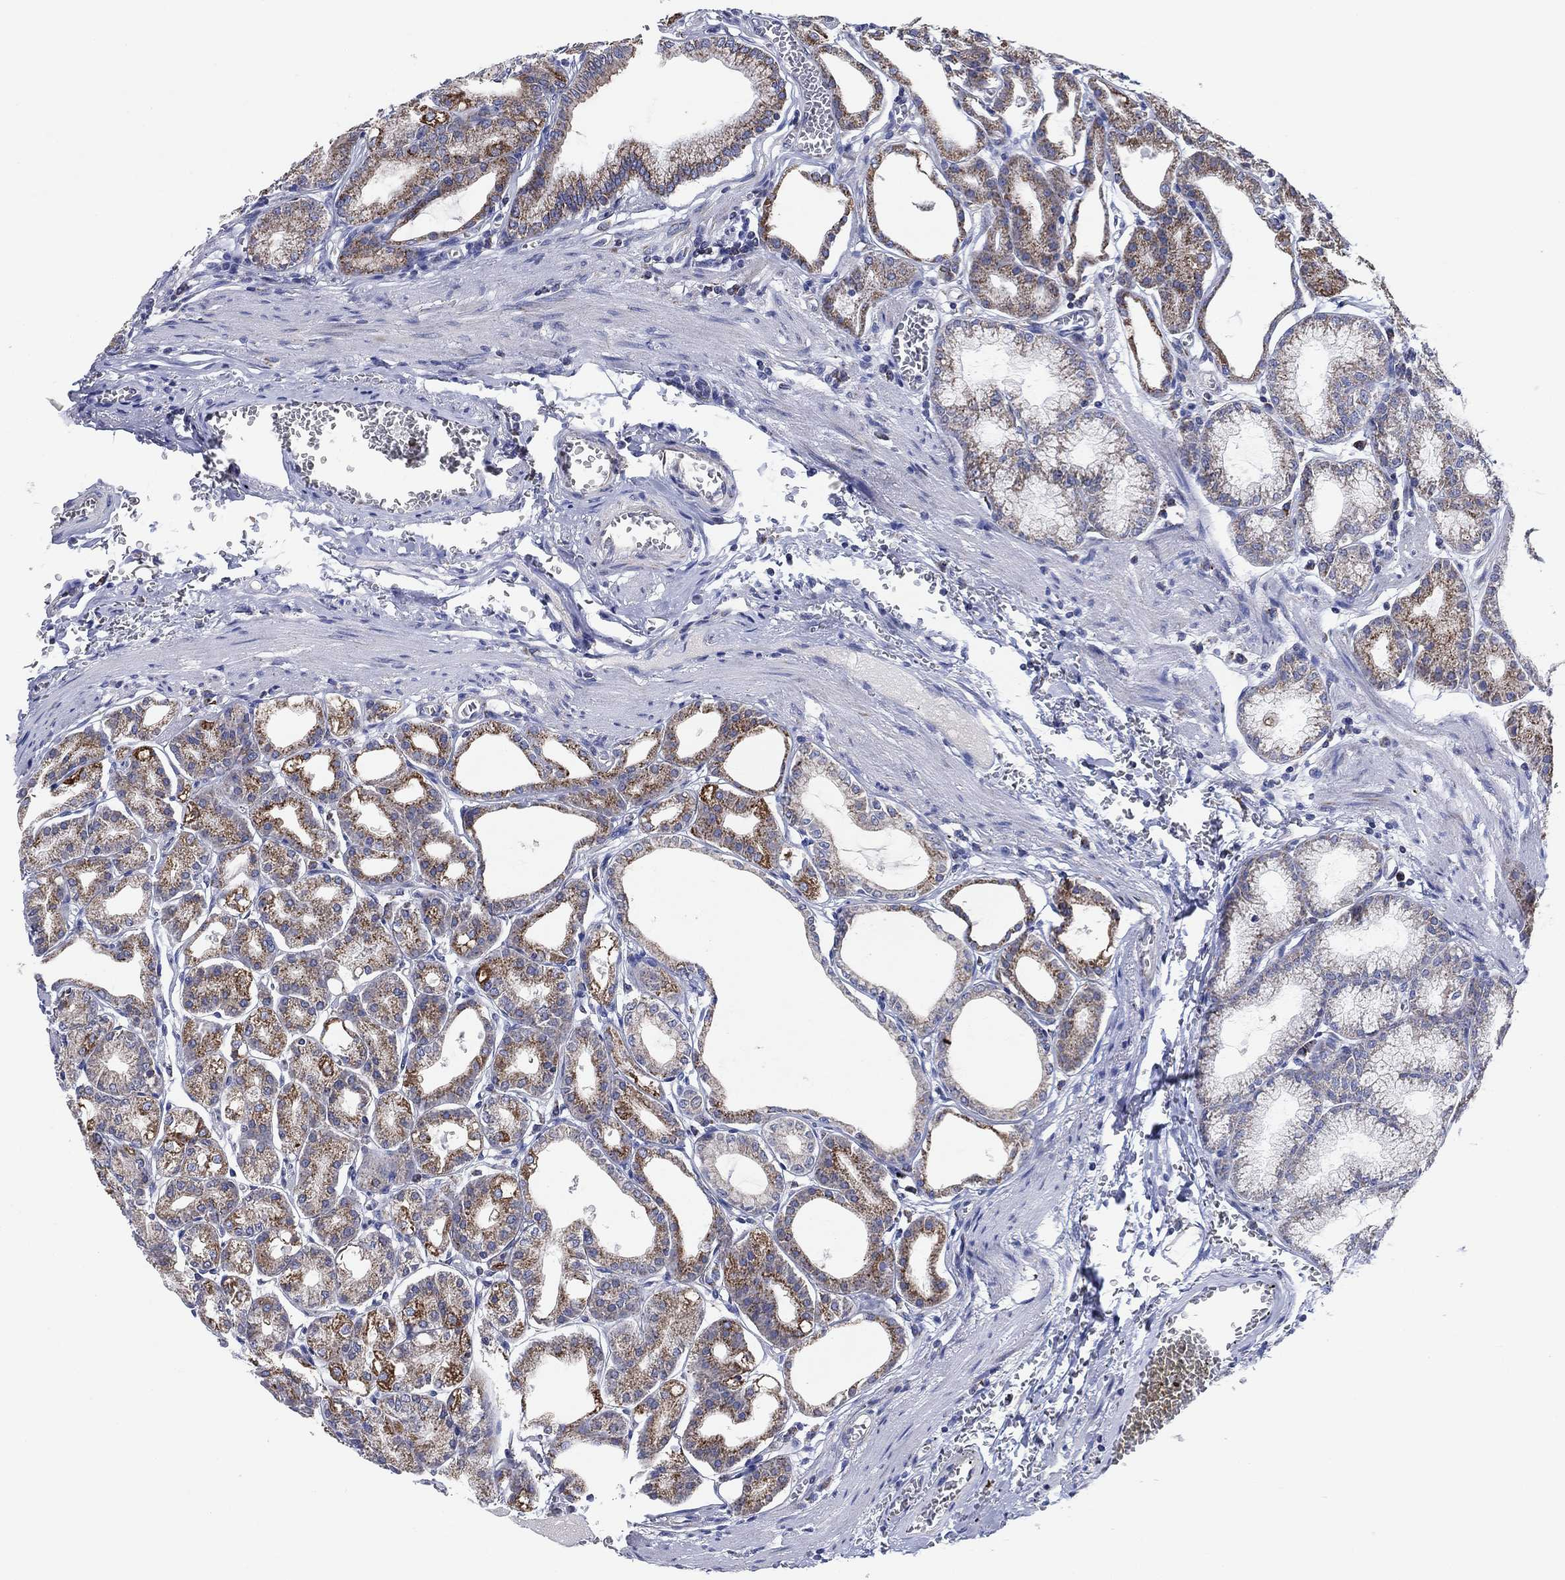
{"staining": {"intensity": "moderate", "quantity": ">75%", "location": "cytoplasmic/membranous"}, "tissue": "stomach", "cell_type": "Glandular cells", "image_type": "normal", "snomed": [{"axis": "morphology", "description": "Normal tissue, NOS"}, {"axis": "topography", "description": "Stomach, lower"}], "caption": "A brown stain highlights moderate cytoplasmic/membranous staining of a protein in glandular cells of unremarkable stomach.", "gene": "NACAD", "patient": {"sex": "male", "age": 71}}